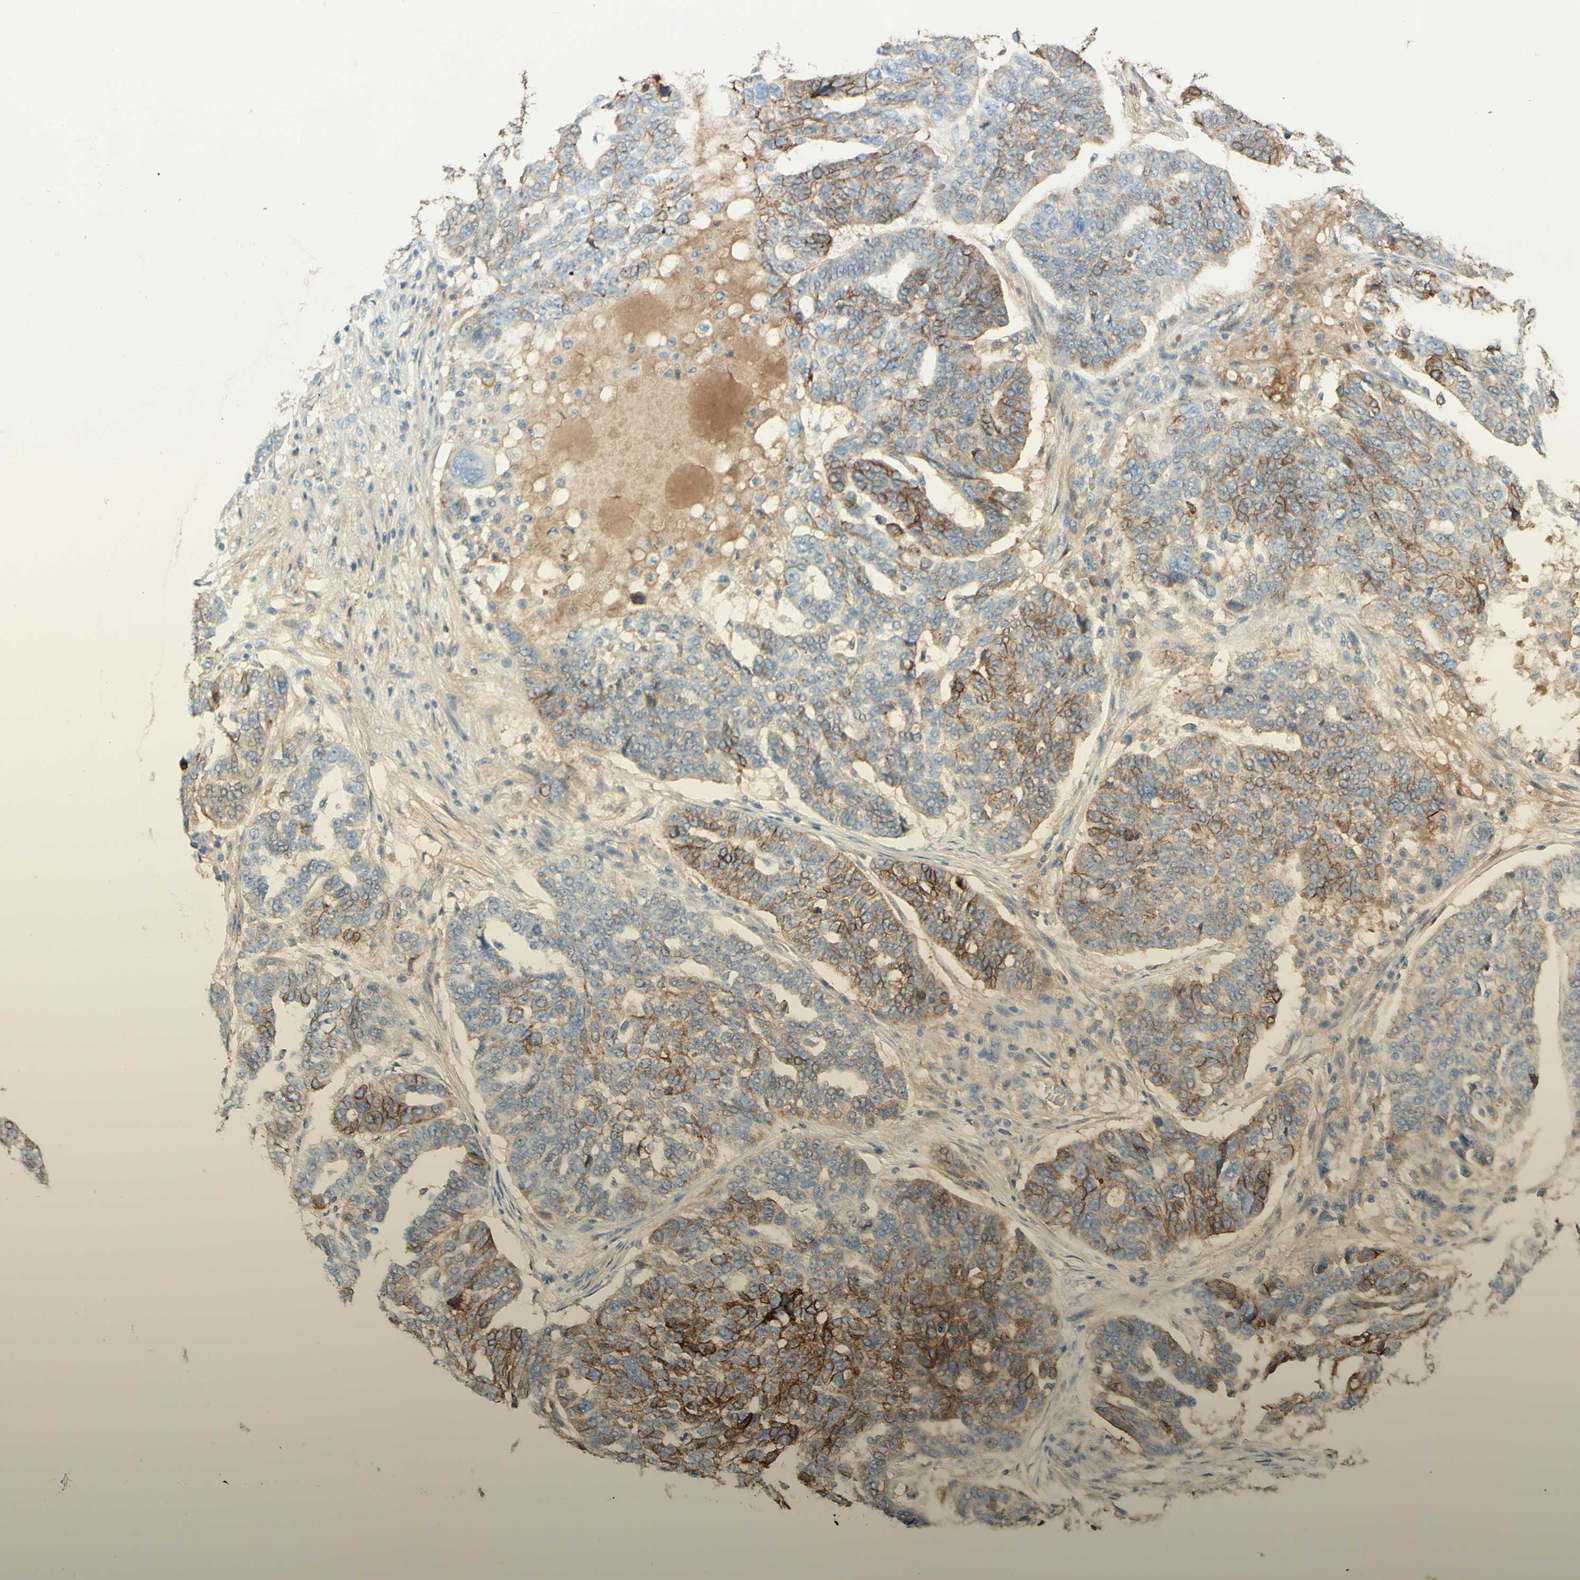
{"staining": {"intensity": "moderate", "quantity": "25%-75%", "location": "cytoplasmic/membranous"}, "tissue": "ovarian cancer", "cell_type": "Tumor cells", "image_type": "cancer", "snomed": [{"axis": "morphology", "description": "Cystadenocarcinoma, serous, NOS"}, {"axis": "topography", "description": "Ovary"}], "caption": "Moderate cytoplasmic/membranous protein staining is seen in about 25%-75% of tumor cells in ovarian cancer. (Stains: DAB in brown, nuclei in blue, Microscopy: brightfield microscopy at high magnification).", "gene": "ALCAM", "patient": {"sex": "female", "age": 59}}